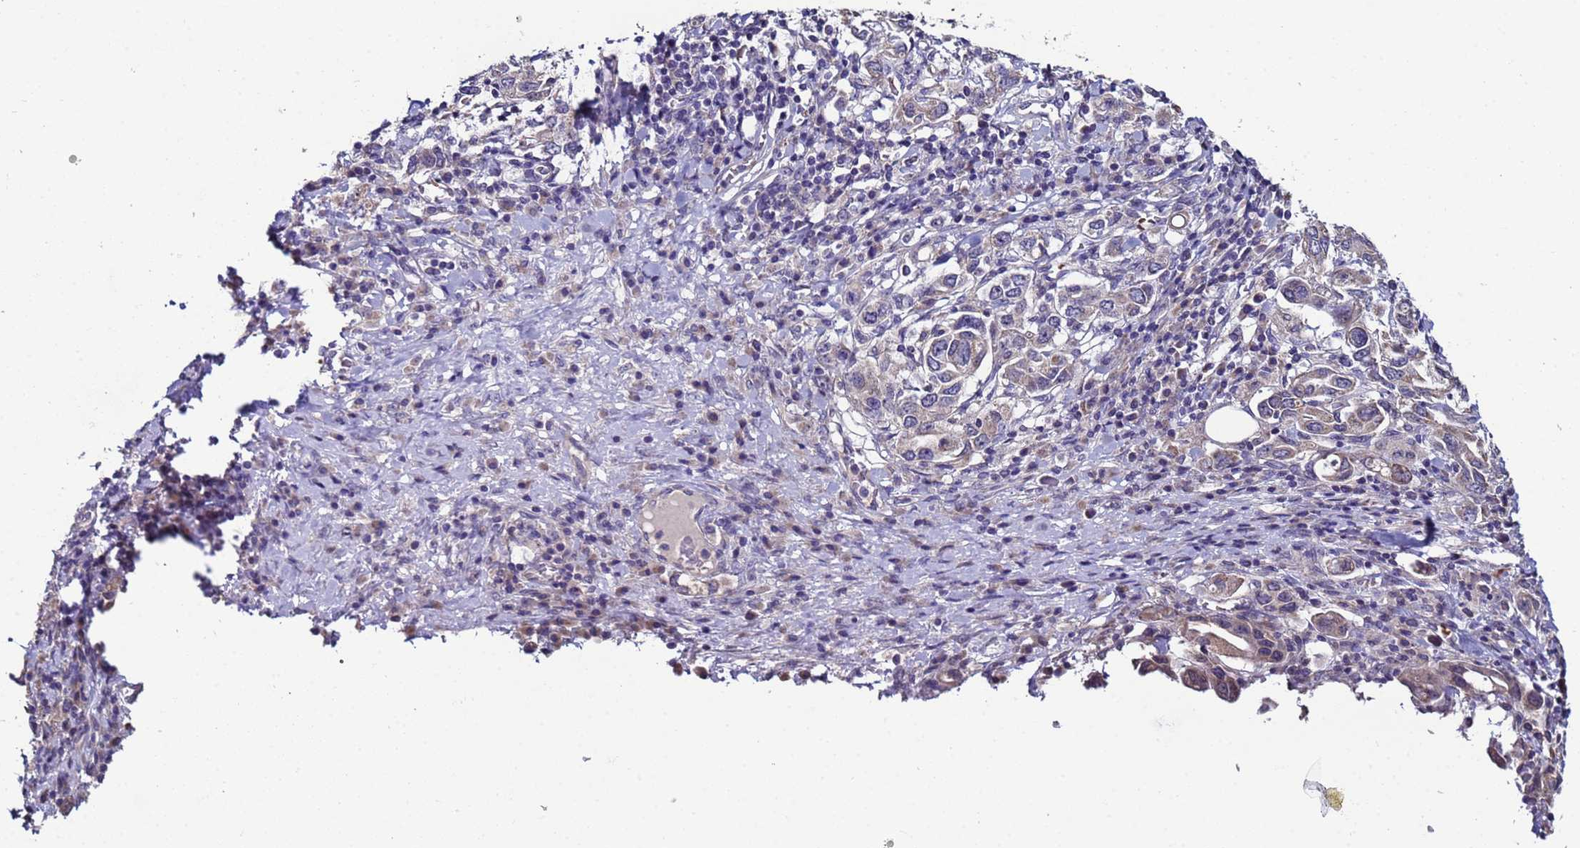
{"staining": {"intensity": "weak", "quantity": "25%-75%", "location": "cytoplasmic/membranous"}, "tissue": "stomach cancer", "cell_type": "Tumor cells", "image_type": "cancer", "snomed": [{"axis": "morphology", "description": "Adenocarcinoma, NOS"}, {"axis": "topography", "description": "Stomach, upper"}, {"axis": "topography", "description": "Stomach"}], "caption": "The image displays staining of stomach cancer (adenocarcinoma), revealing weak cytoplasmic/membranous protein staining (brown color) within tumor cells.", "gene": "CLHC1", "patient": {"sex": "male", "age": 62}}